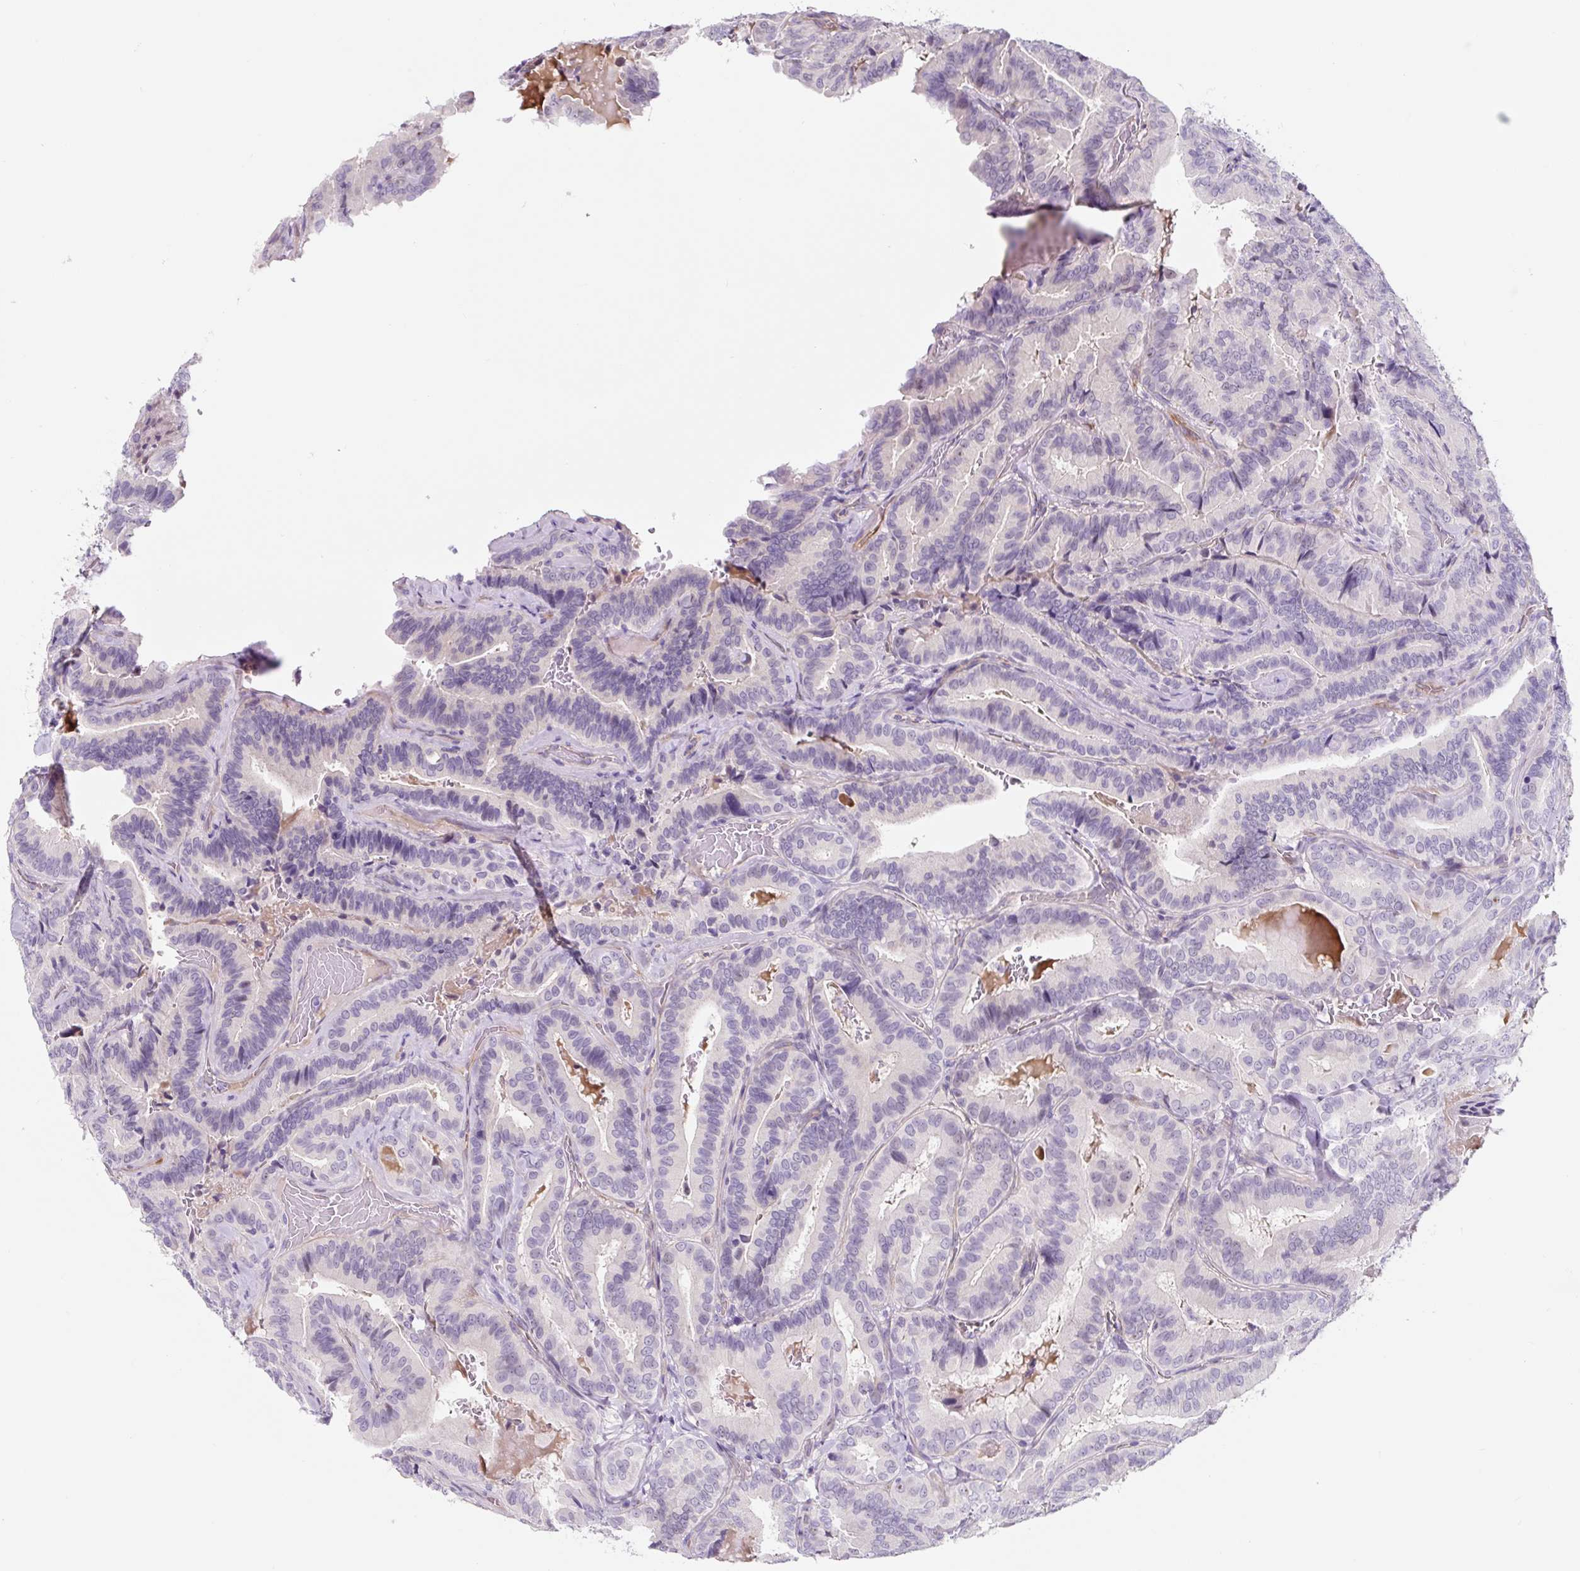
{"staining": {"intensity": "negative", "quantity": "none", "location": "none"}, "tissue": "thyroid cancer", "cell_type": "Tumor cells", "image_type": "cancer", "snomed": [{"axis": "morphology", "description": "Papillary adenocarcinoma, NOS"}, {"axis": "topography", "description": "Thyroid gland"}], "caption": "Micrograph shows no significant protein positivity in tumor cells of thyroid papillary adenocarcinoma.", "gene": "CCL25", "patient": {"sex": "male", "age": 61}}